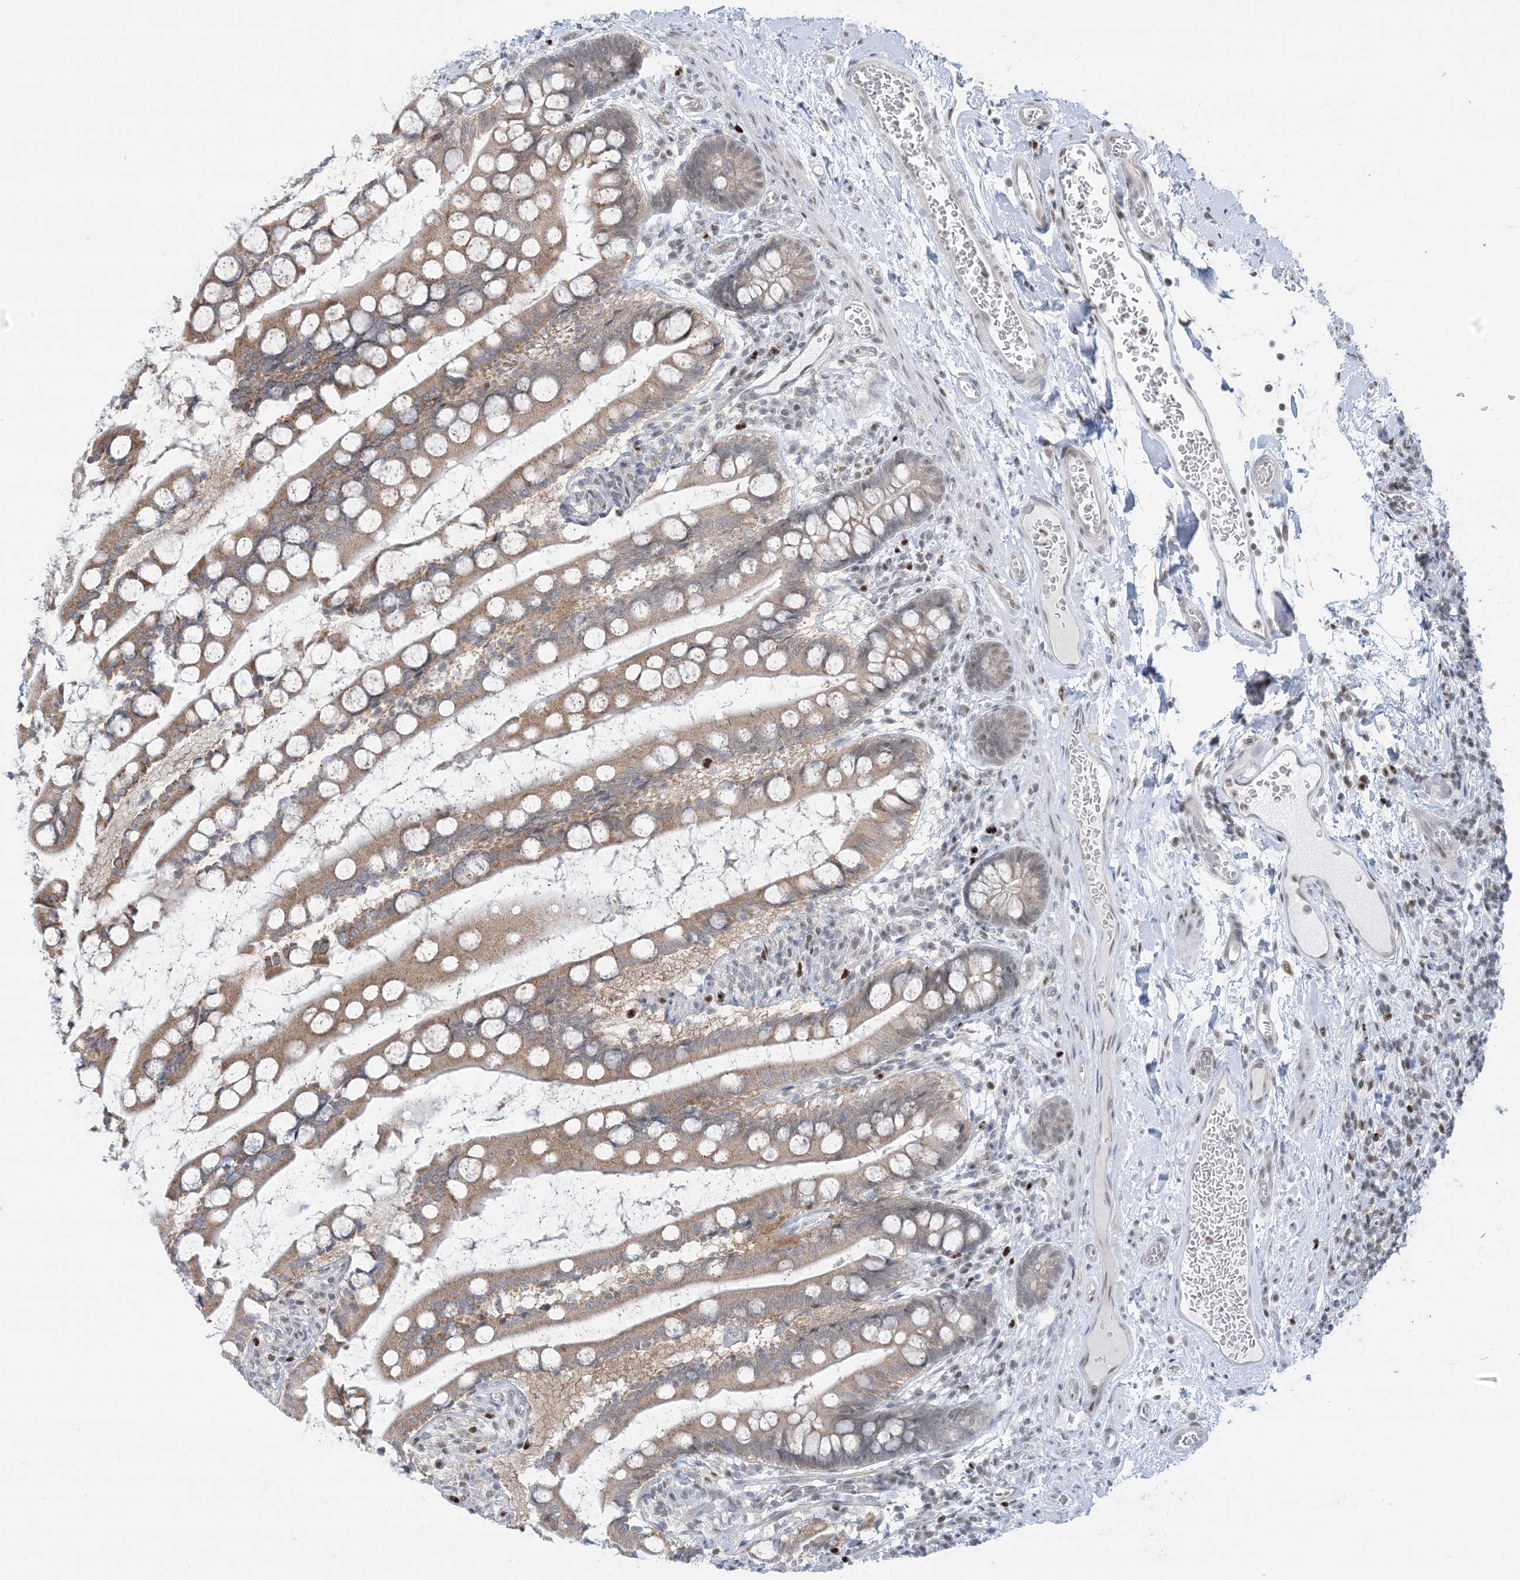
{"staining": {"intensity": "moderate", "quantity": ">75%", "location": "cytoplasmic/membranous"}, "tissue": "small intestine", "cell_type": "Glandular cells", "image_type": "normal", "snomed": [{"axis": "morphology", "description": "Normal tissue, NOS"}, {"axis": "topography", "description": "Small intestine"}], "caption": "High-power microscopy captured an immunohistochemistry (IHC) image of normal small intestine, revealing moderate cytoplasmic/membranous expression in approximately >75% of glandular cells.", "gene": "TFPT", "patient": {"sex": "male", "age": 52}}